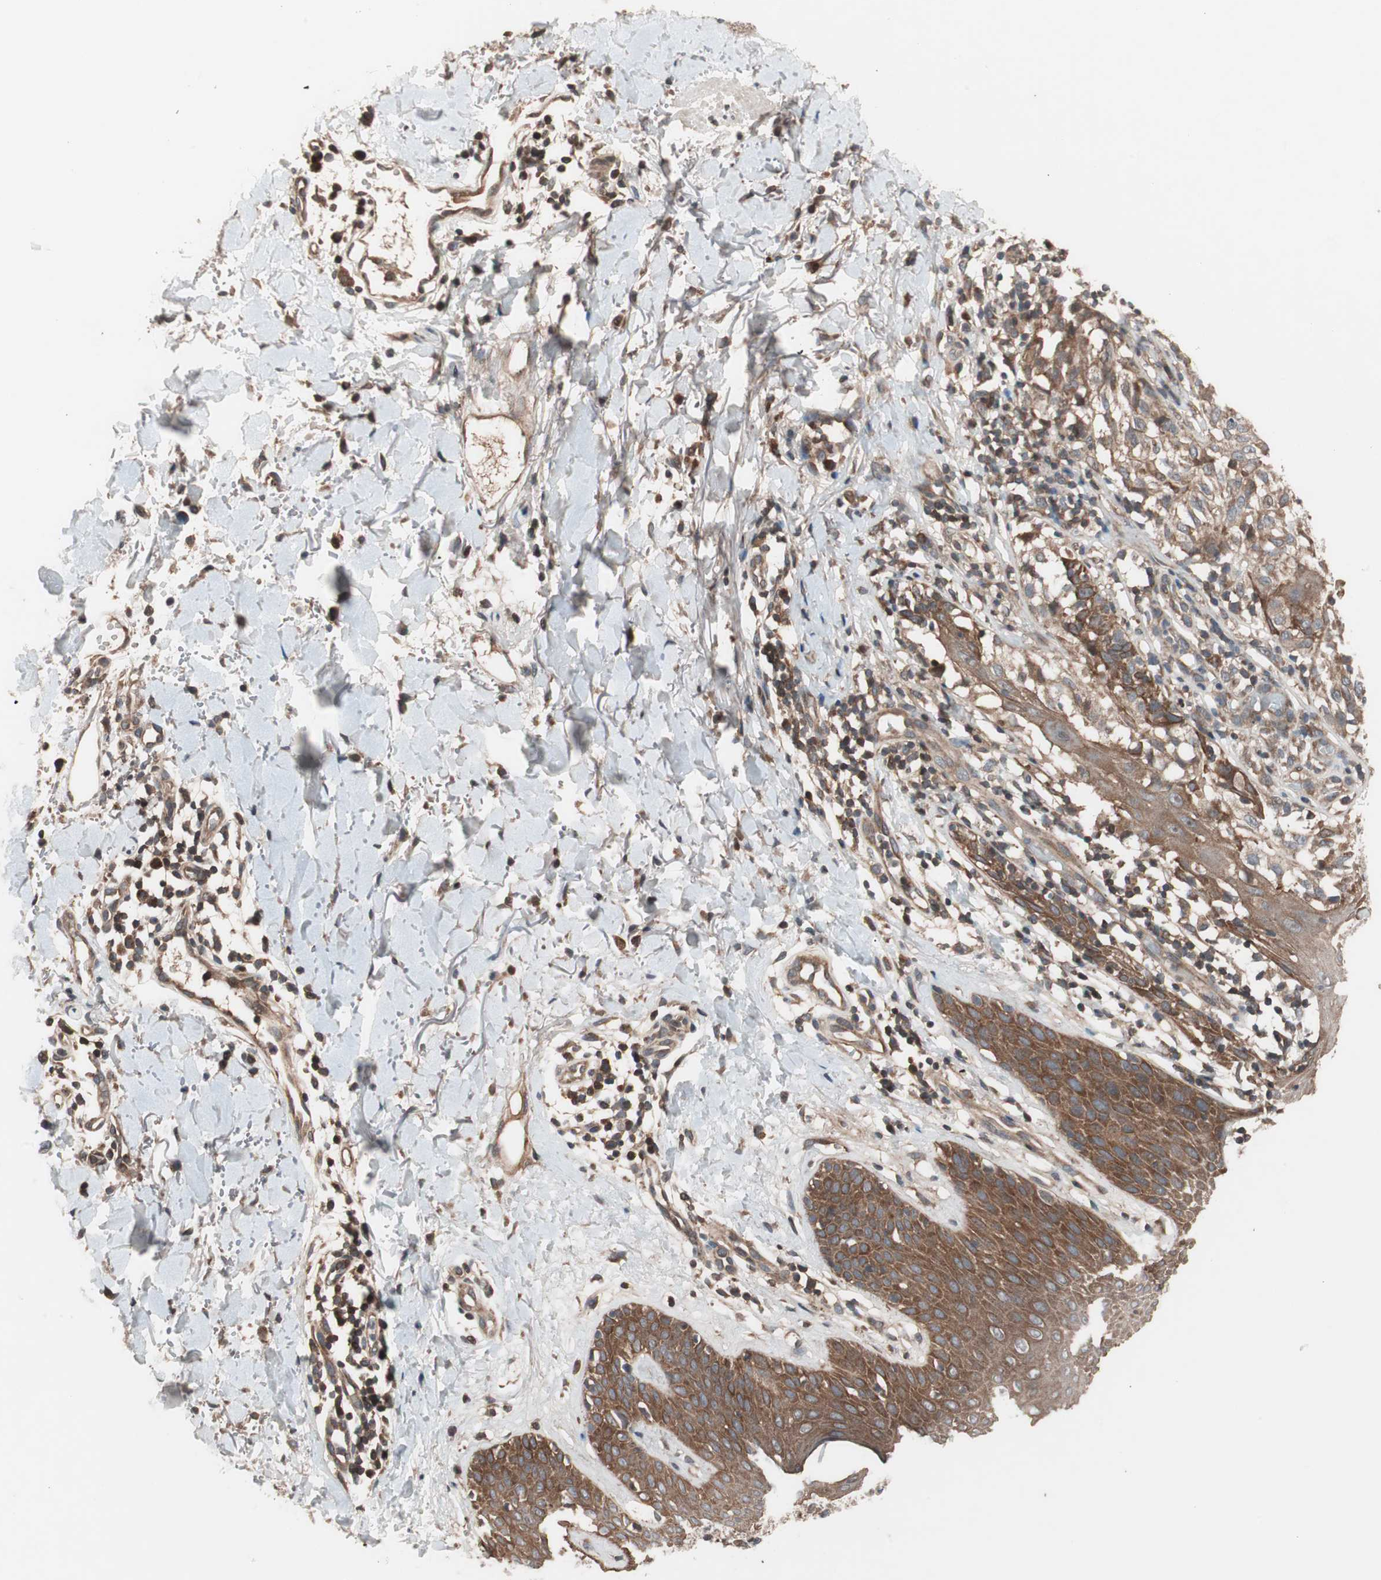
{"staining": {"intensity": "moderate", "quantity": ">75%", "location": "cytoplasmic/membranous"}, "tissue": "melanoma", "cell_type": "Tumor cells", "image_type": "cancer", "snomed": [{"axis": "morphology", "description": "Malignant melanoma, NOS"}, {"axis": "topography", "description": "Skin"}], "caption": "Malignant melanoma stained with a brown dye exhibits moderate cytoplasmic/membranous positive positivity in approximately >75% of tumor cells.", "gene": "NF2", "patient": {"sex": "female", "age": 46}}